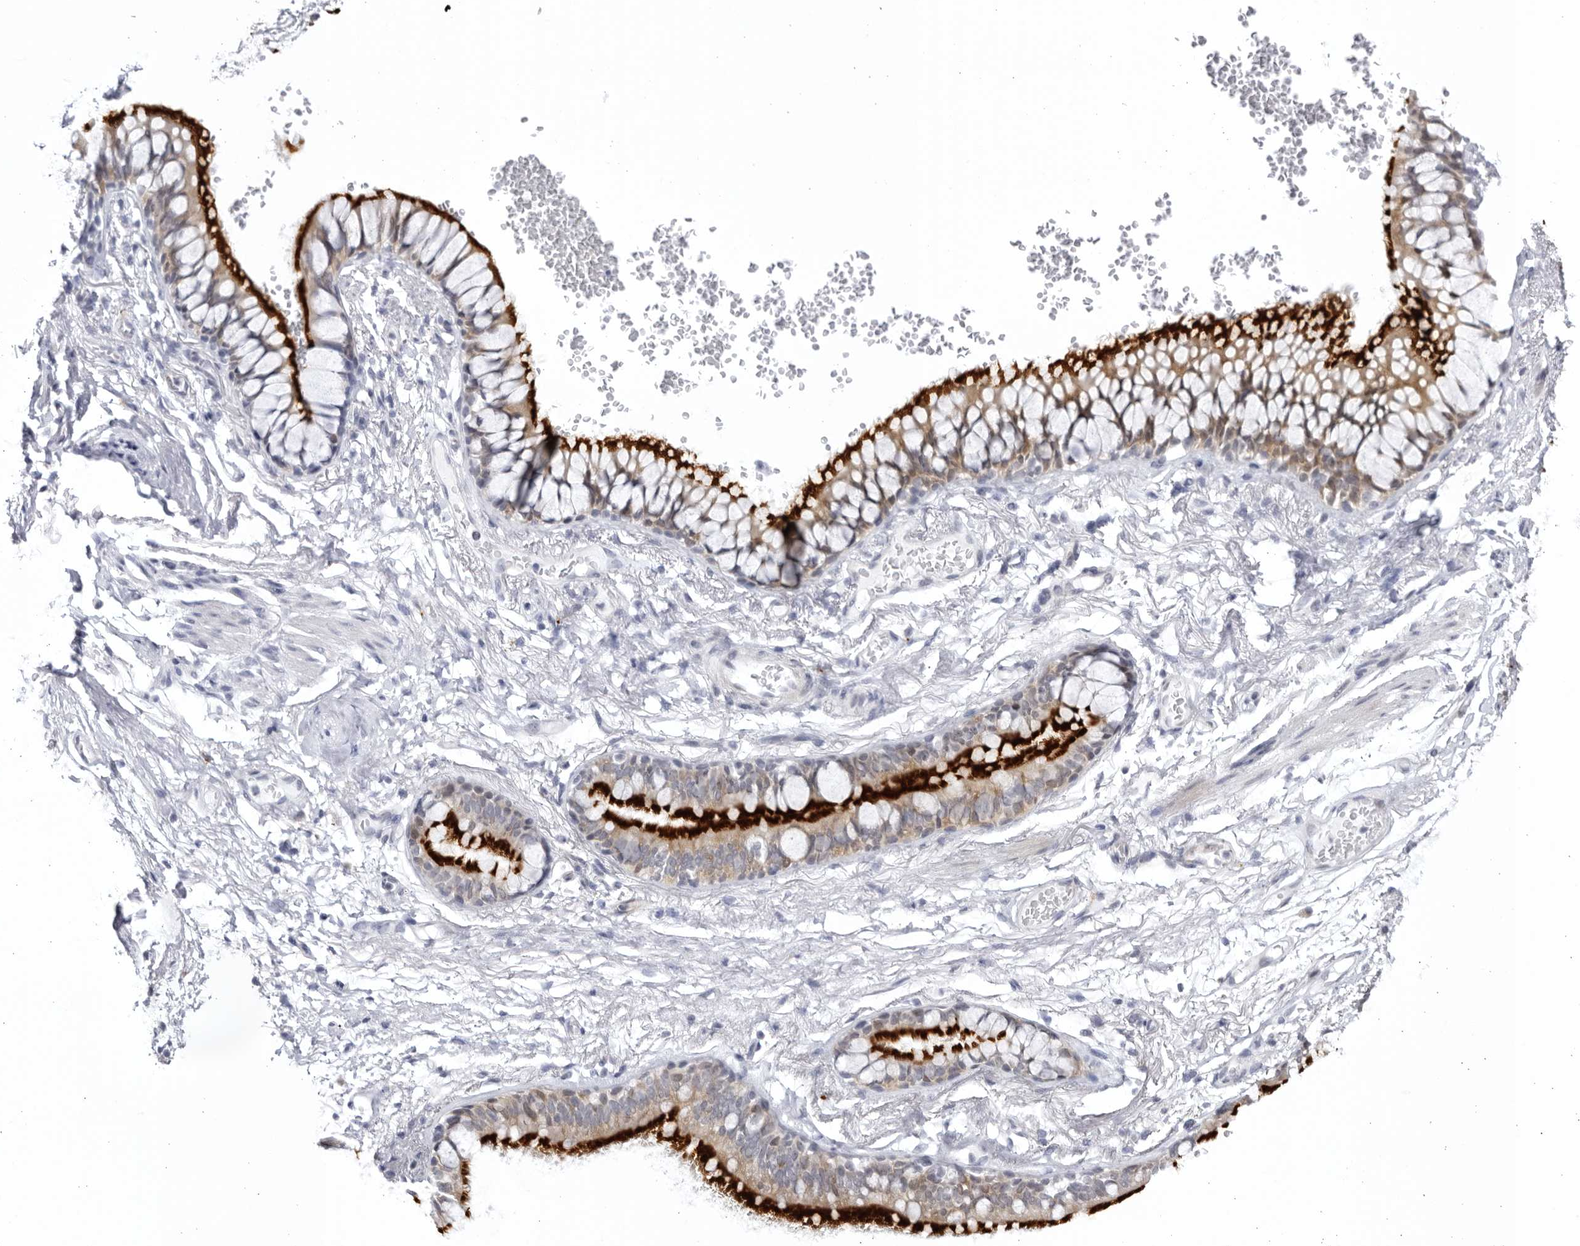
{"staining": {"intensity": "negative", "quantity": "none", "location": "none"}, "tissue": "adipose tissue", "cell_type": "Adipocytes", "image_type": "normal", "snomed": [{"axis": "morphology", "description": "Normal tissue, NOS"}, {"axis": "topography", "description": "Cartilage tissue"}, {"axis": "topography", "description": "Bronchus"}], "caption": "Immunohistochemistry (IHC) histopathology image of benign adipose tissue: adipose tissue stained with DAB (3,3'-diaminobenzidine) reveals no significant protein staining in adipocytes.", "gene": "CCDC181", "patient": {"sex": "female", "age": 73}}